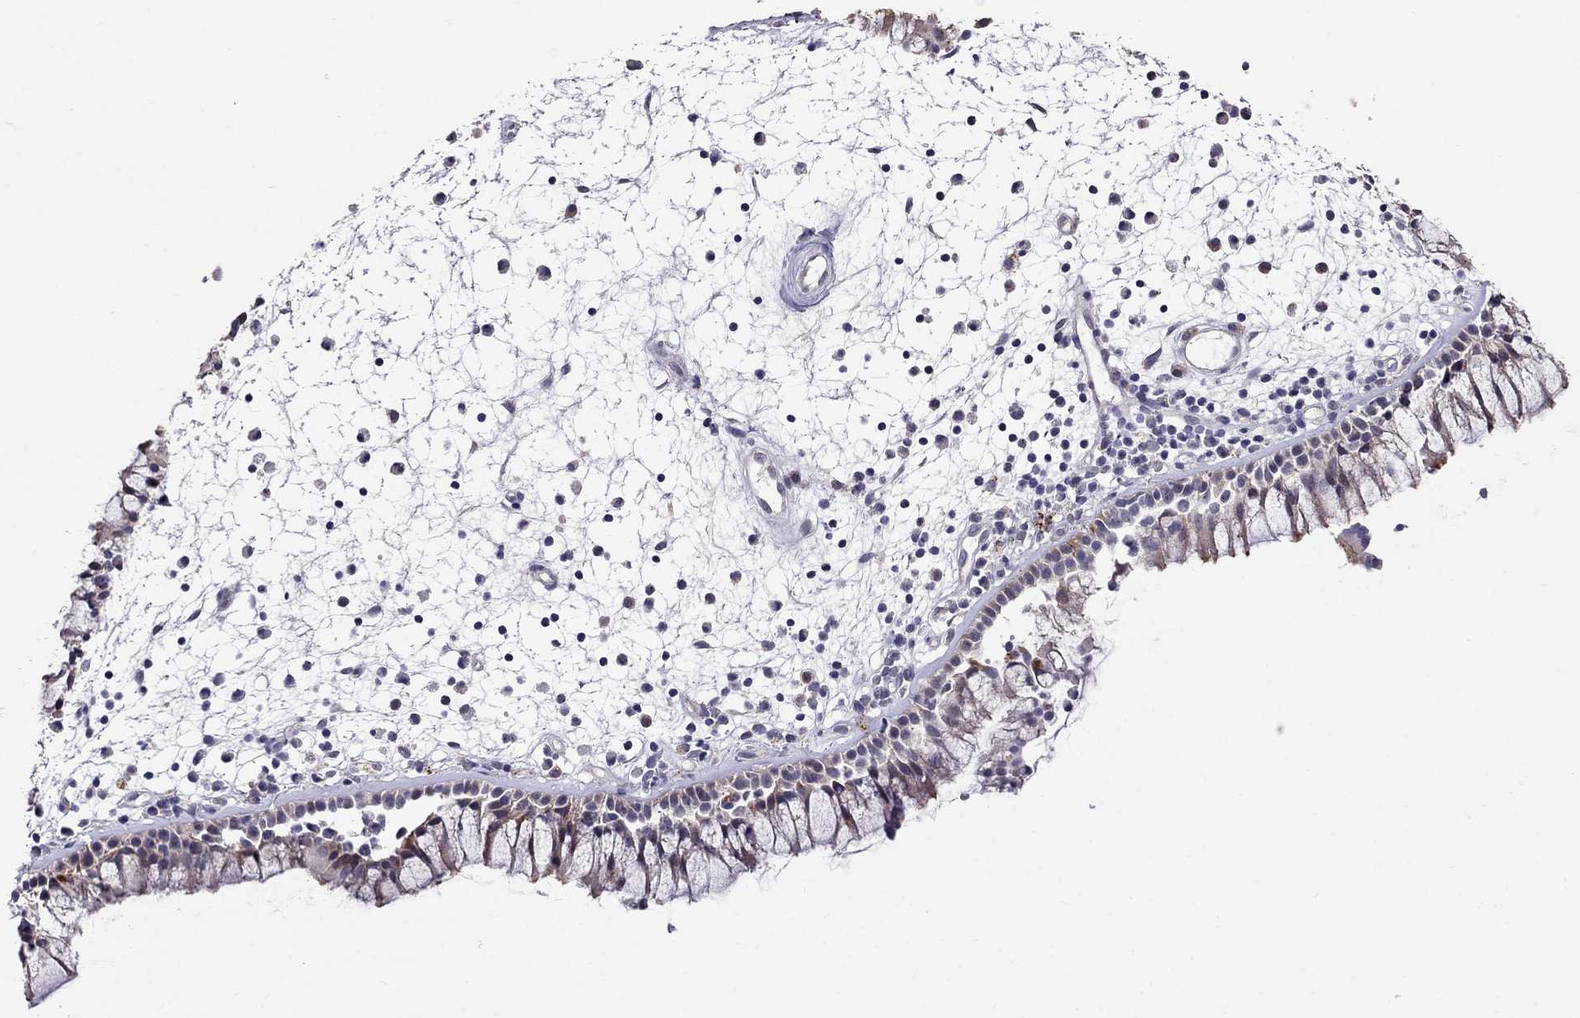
{"staining": {"intensity": "moderate", "quantity": "<25%", "location": "cytoplasmic/membranous"}, "tissue": "nasopharynx", "cell_type": "Respiratory epithelial cells", "image_type": "normal", "snomed": [{"axis": "morphology", "description": "Normal tissue, NOS"}, {"axis": "morphology", "description": "Polyp, NOS"}, {"axis": "topography", "description": "Nasopharynx"}], "caption": "The immunohistochemical stain labels moderate cytoplasmic/membranous positivity in respiratory epithelial cells of unremarkable nasopharynx.", "gene": "MAGEB4", "patient": {"sex": "female", "age": 56}}